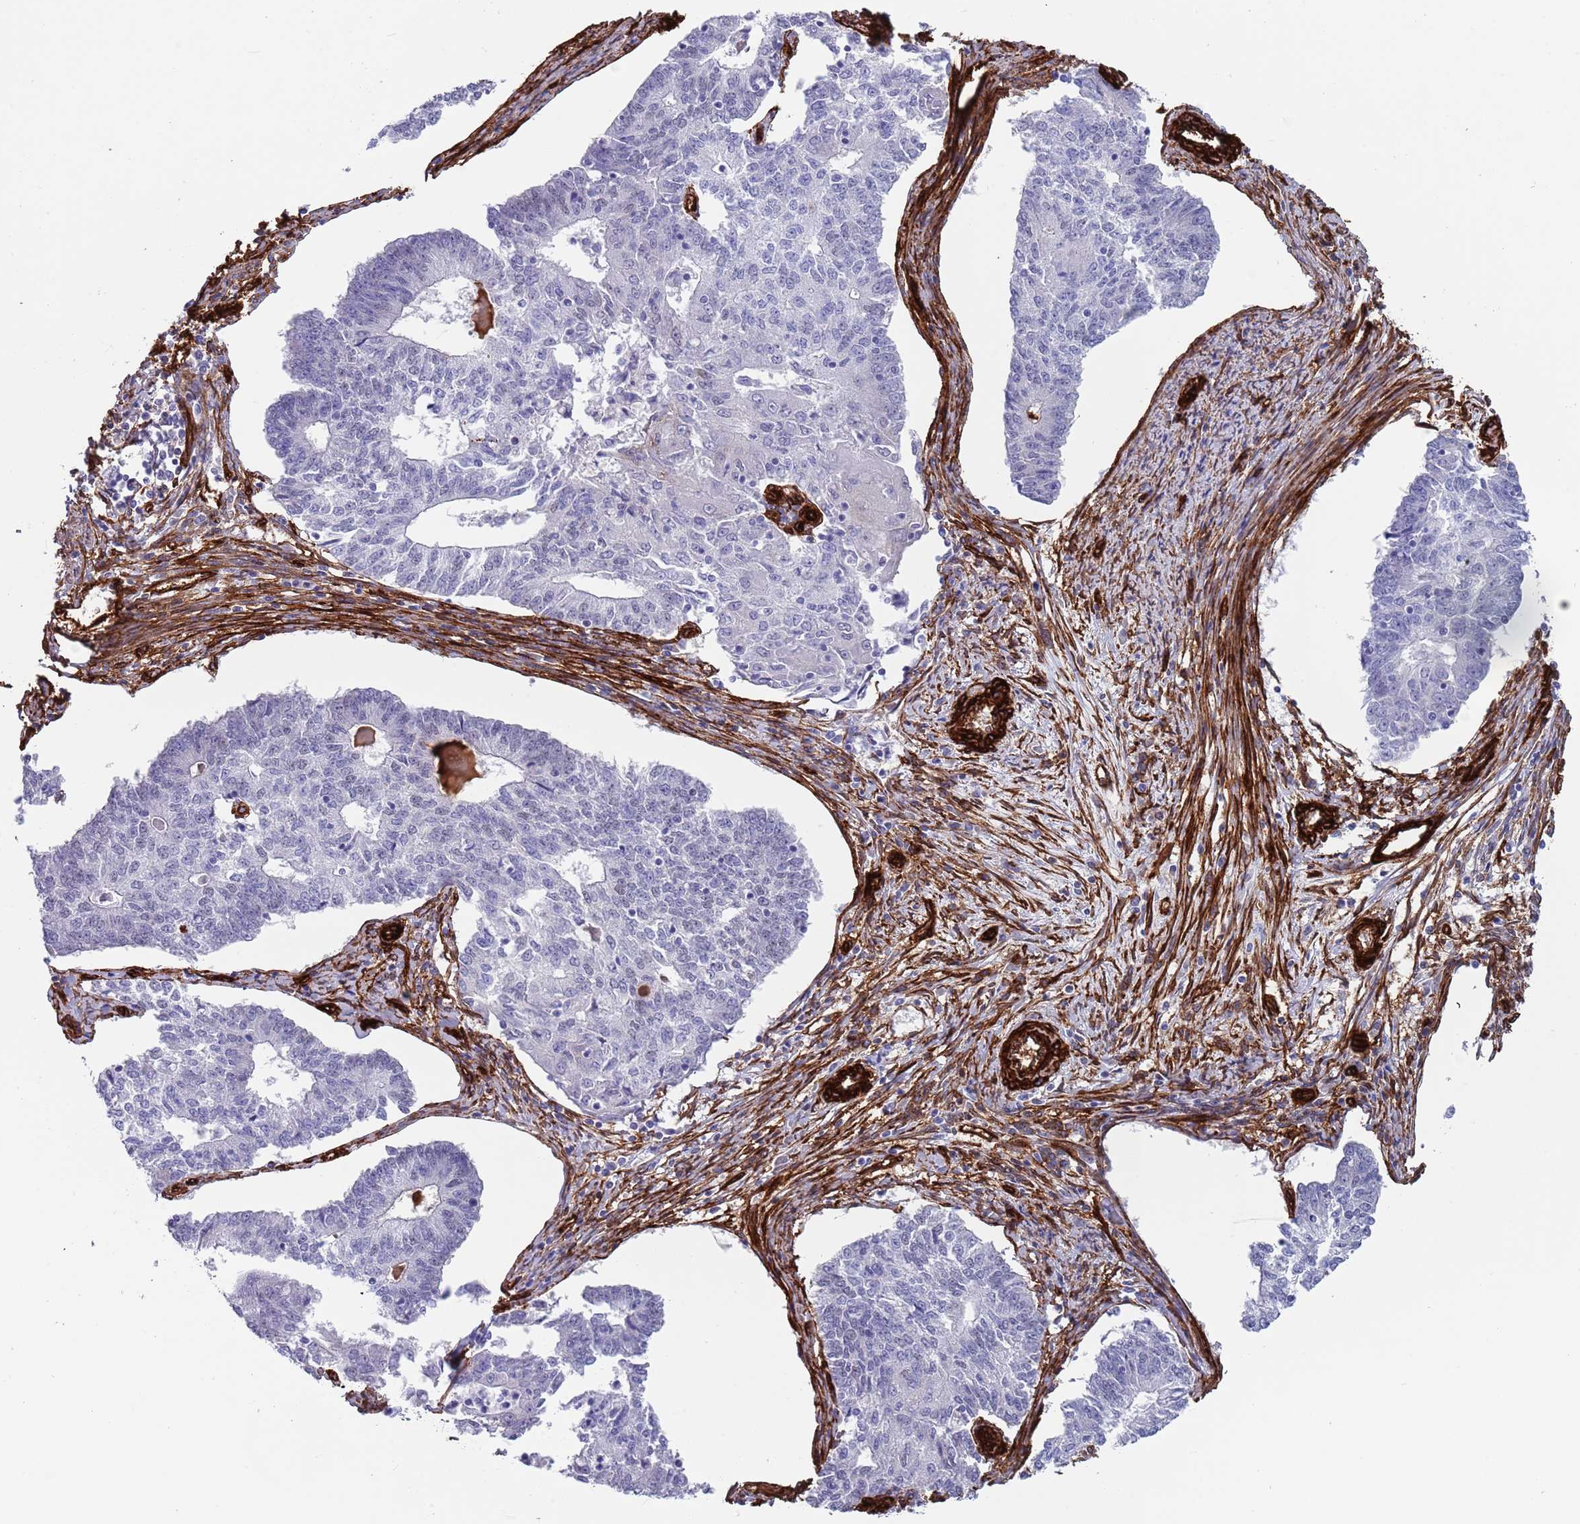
{"staining": {"intensity": "negative", "quantity": "none", "location": "none"}, "tissue": "endometrial cancer", "cell_type": "Tumor cells", "image_type": "cancer", "snomed": [{"axis": "morphology", "description": "Adenocarcinoma, NOS"}, {"axis": "topography", "description": "Endometrium"}], "caption": "Human endometrial adenocarcinoma stained for a protein using immunohistochemistry reveals no staining in tumor cells.", "gene": "CAV2", "patient": {"sex": "female", "age": 56}}